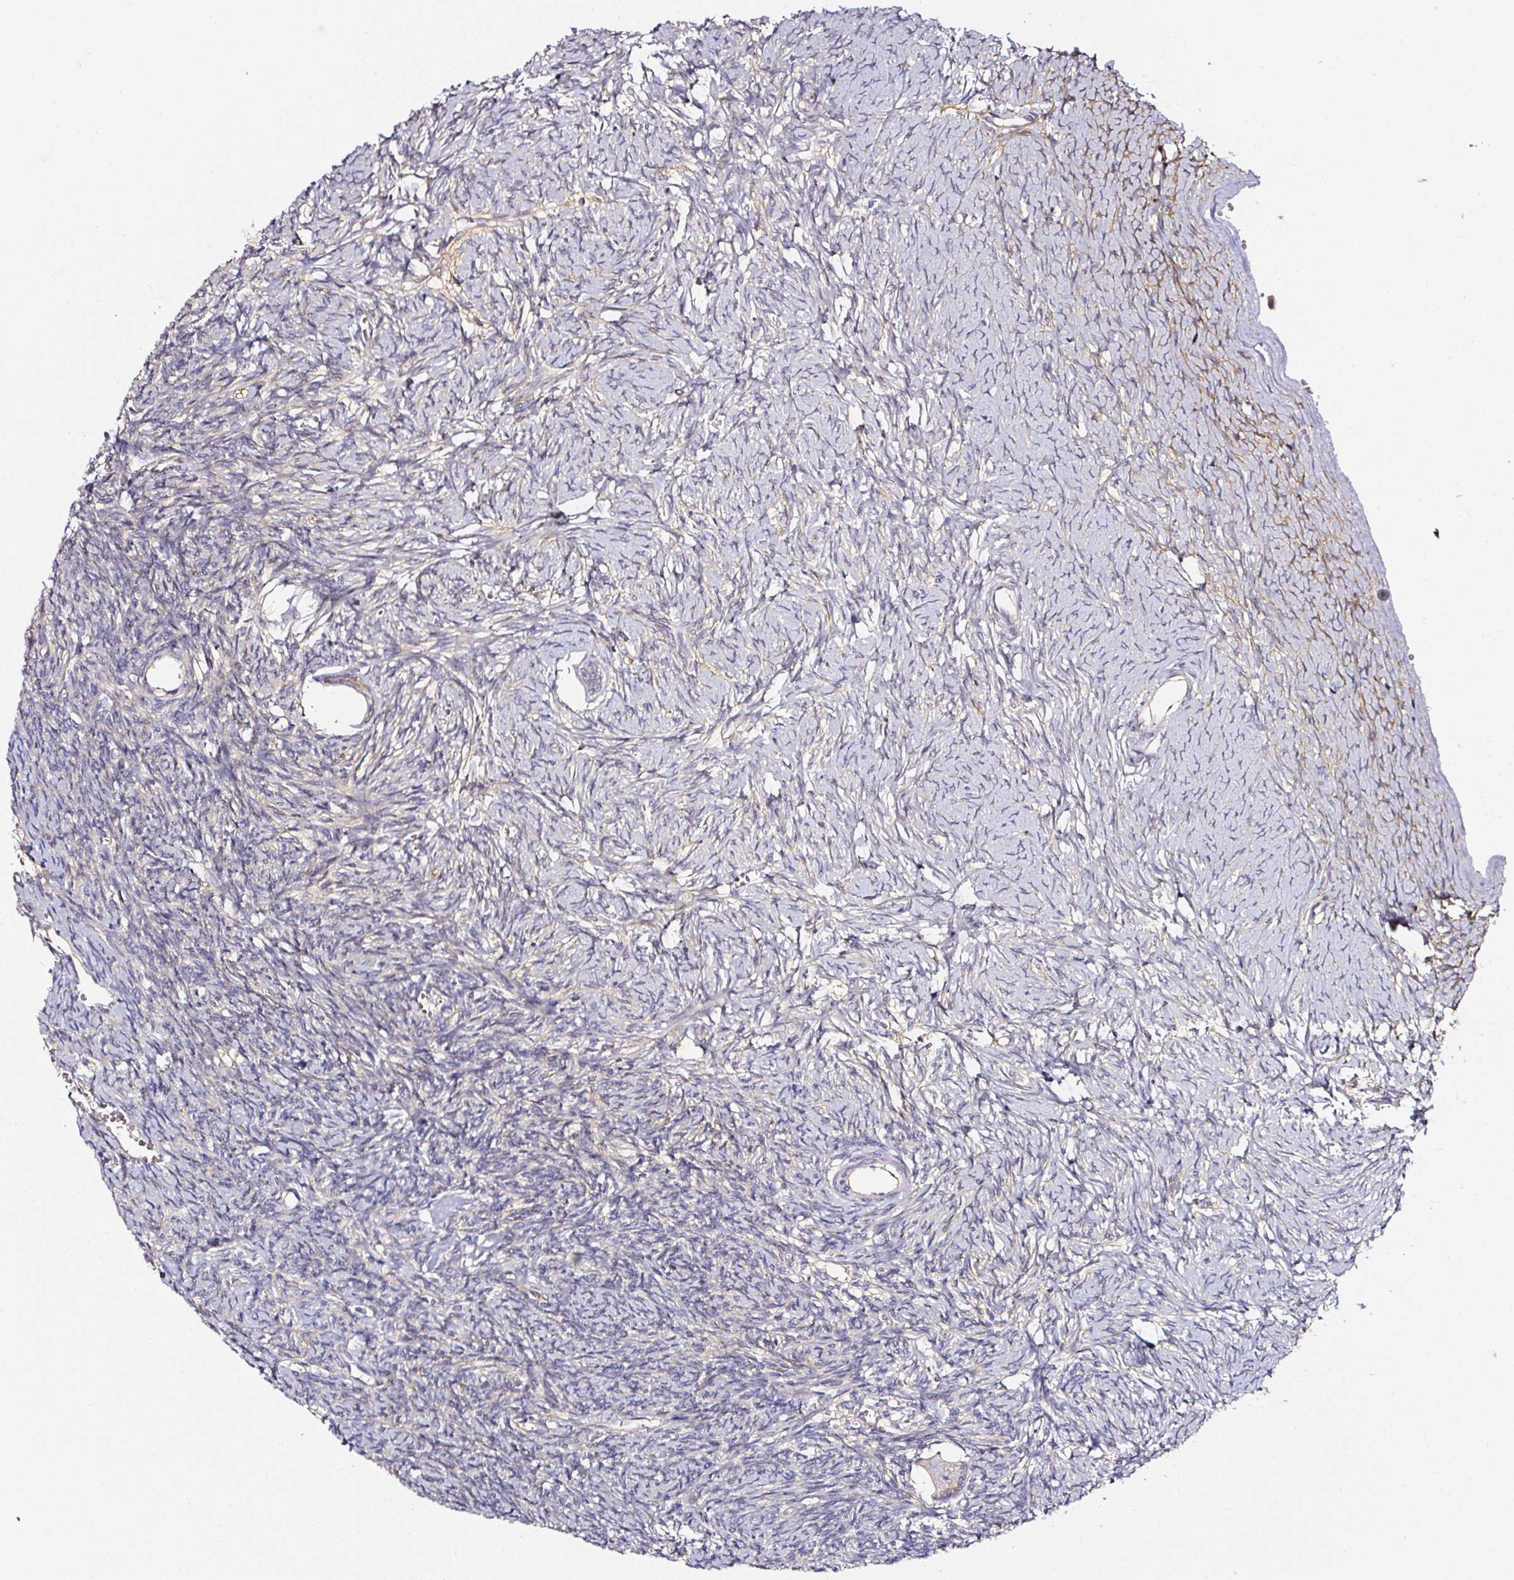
{"staining": {"intensity": "weak", "quantity": "<25%", "location": "cytoplasmic/membranous"}, "tissue": "ovary", "cell_type": "Follicle cells", "image_type": "normal", "snomed": [{"axis": "morphology", "description": "Normal tissue, NOS"}, {"axis": "topography", "description": "Ovary"}], "caption": "IHC of unremarkable human ovary demonstrates no positivity in follicle cells. Nuclei are stained in blue.", "gene": "CD47", "patient": {"sex": "female", "age": 39}}